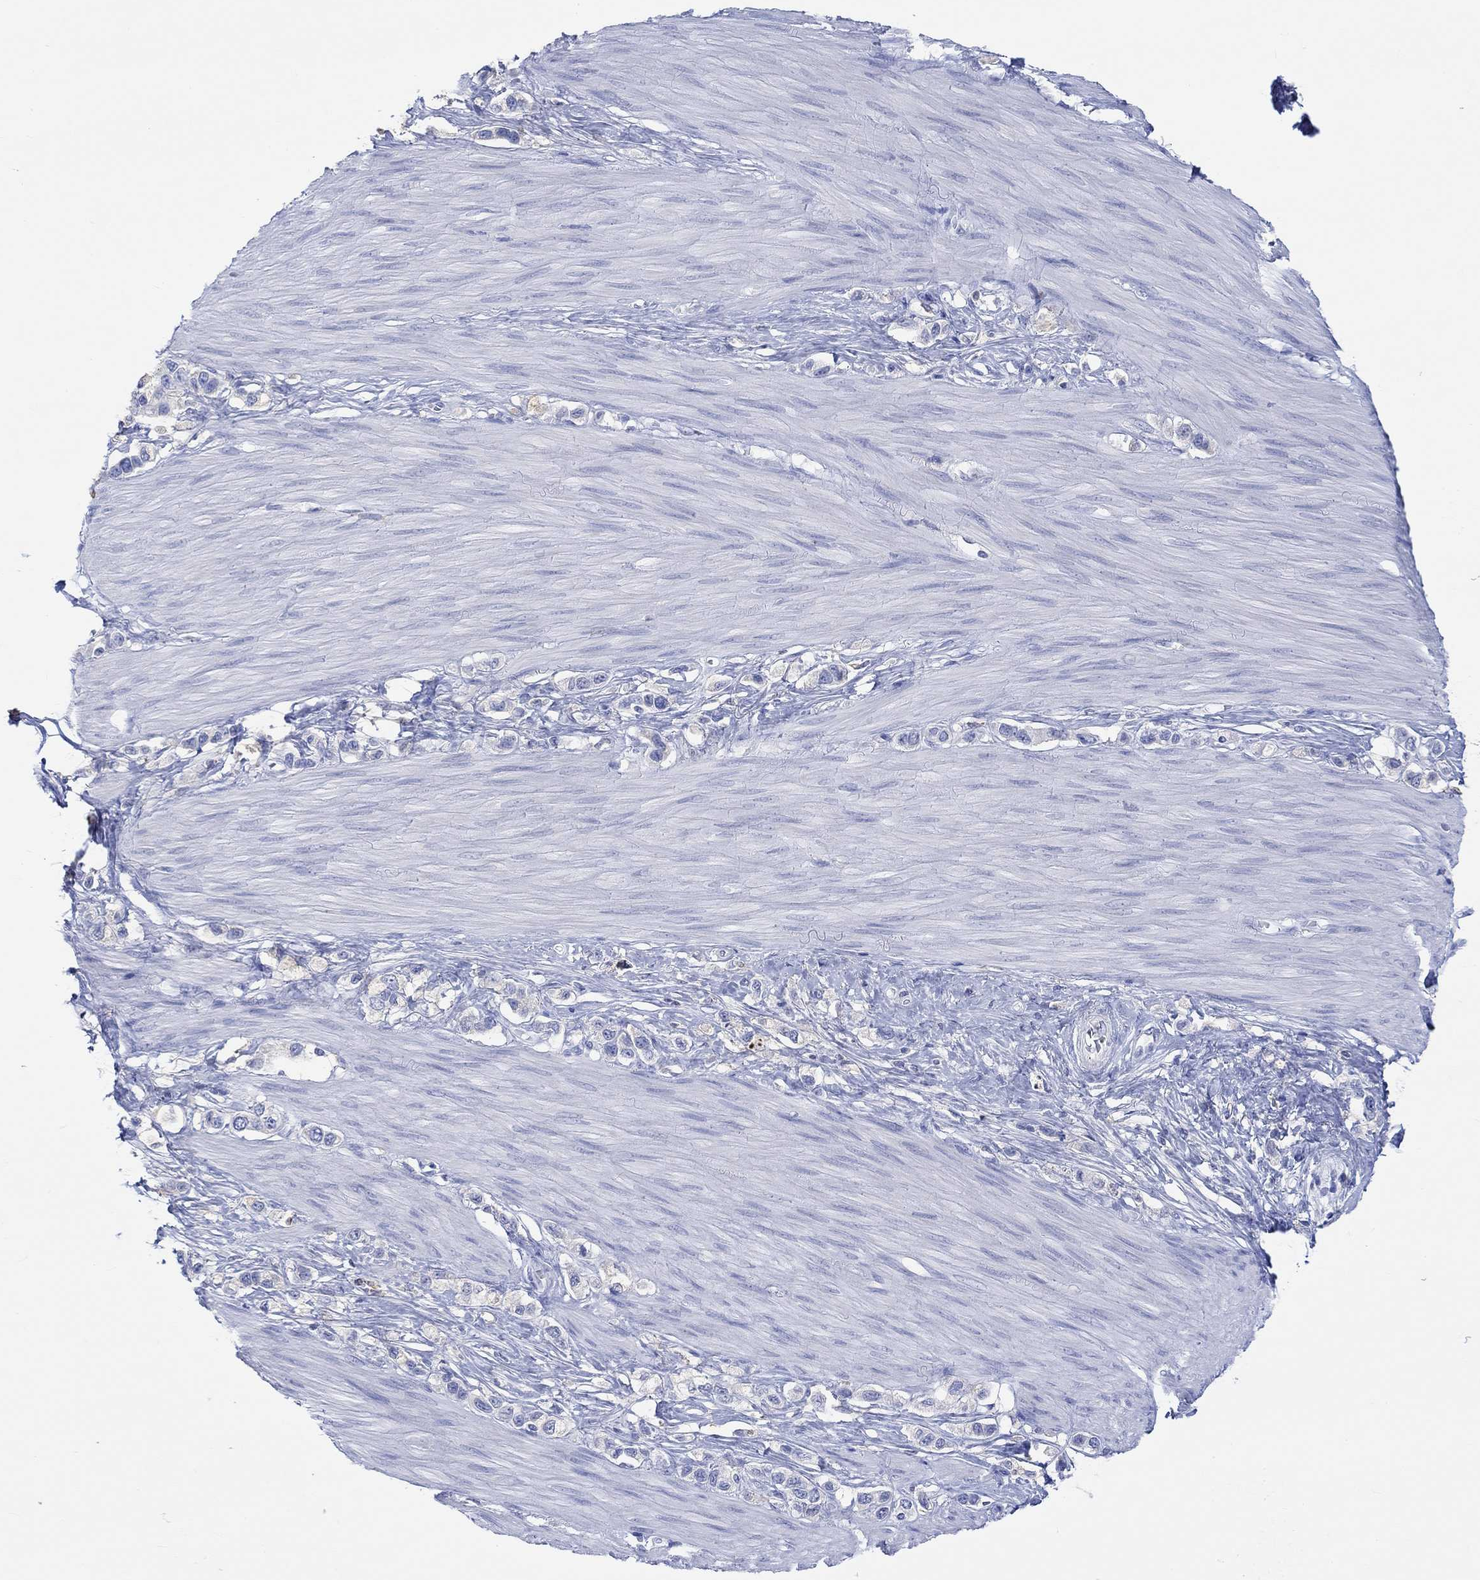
{"staining": {"intensity": "negative", "quantity": "none", "location": "none"}, "tissue": "stomach cancer", "cell_type": "Tumor cells", "image_type": "cancer", "snomed": [{"axis": "morphology", "description": "Normal tissue, NOS"}, {"axis": "morphology", "description": "Adenocarcinoma, NOS"}, {"axis": "morphology", "description": "Adenocarcinoma, High grade"}, {"axis": "topography", "description": "Stomach, upper"}, {"axis": "topography", "description": "Stomach"}], "caption": "Tumor cells are negative for brown protein staining in stomach cancer.", "gene": "GCM1", "patient": {"sex": "female", "age": 65}}